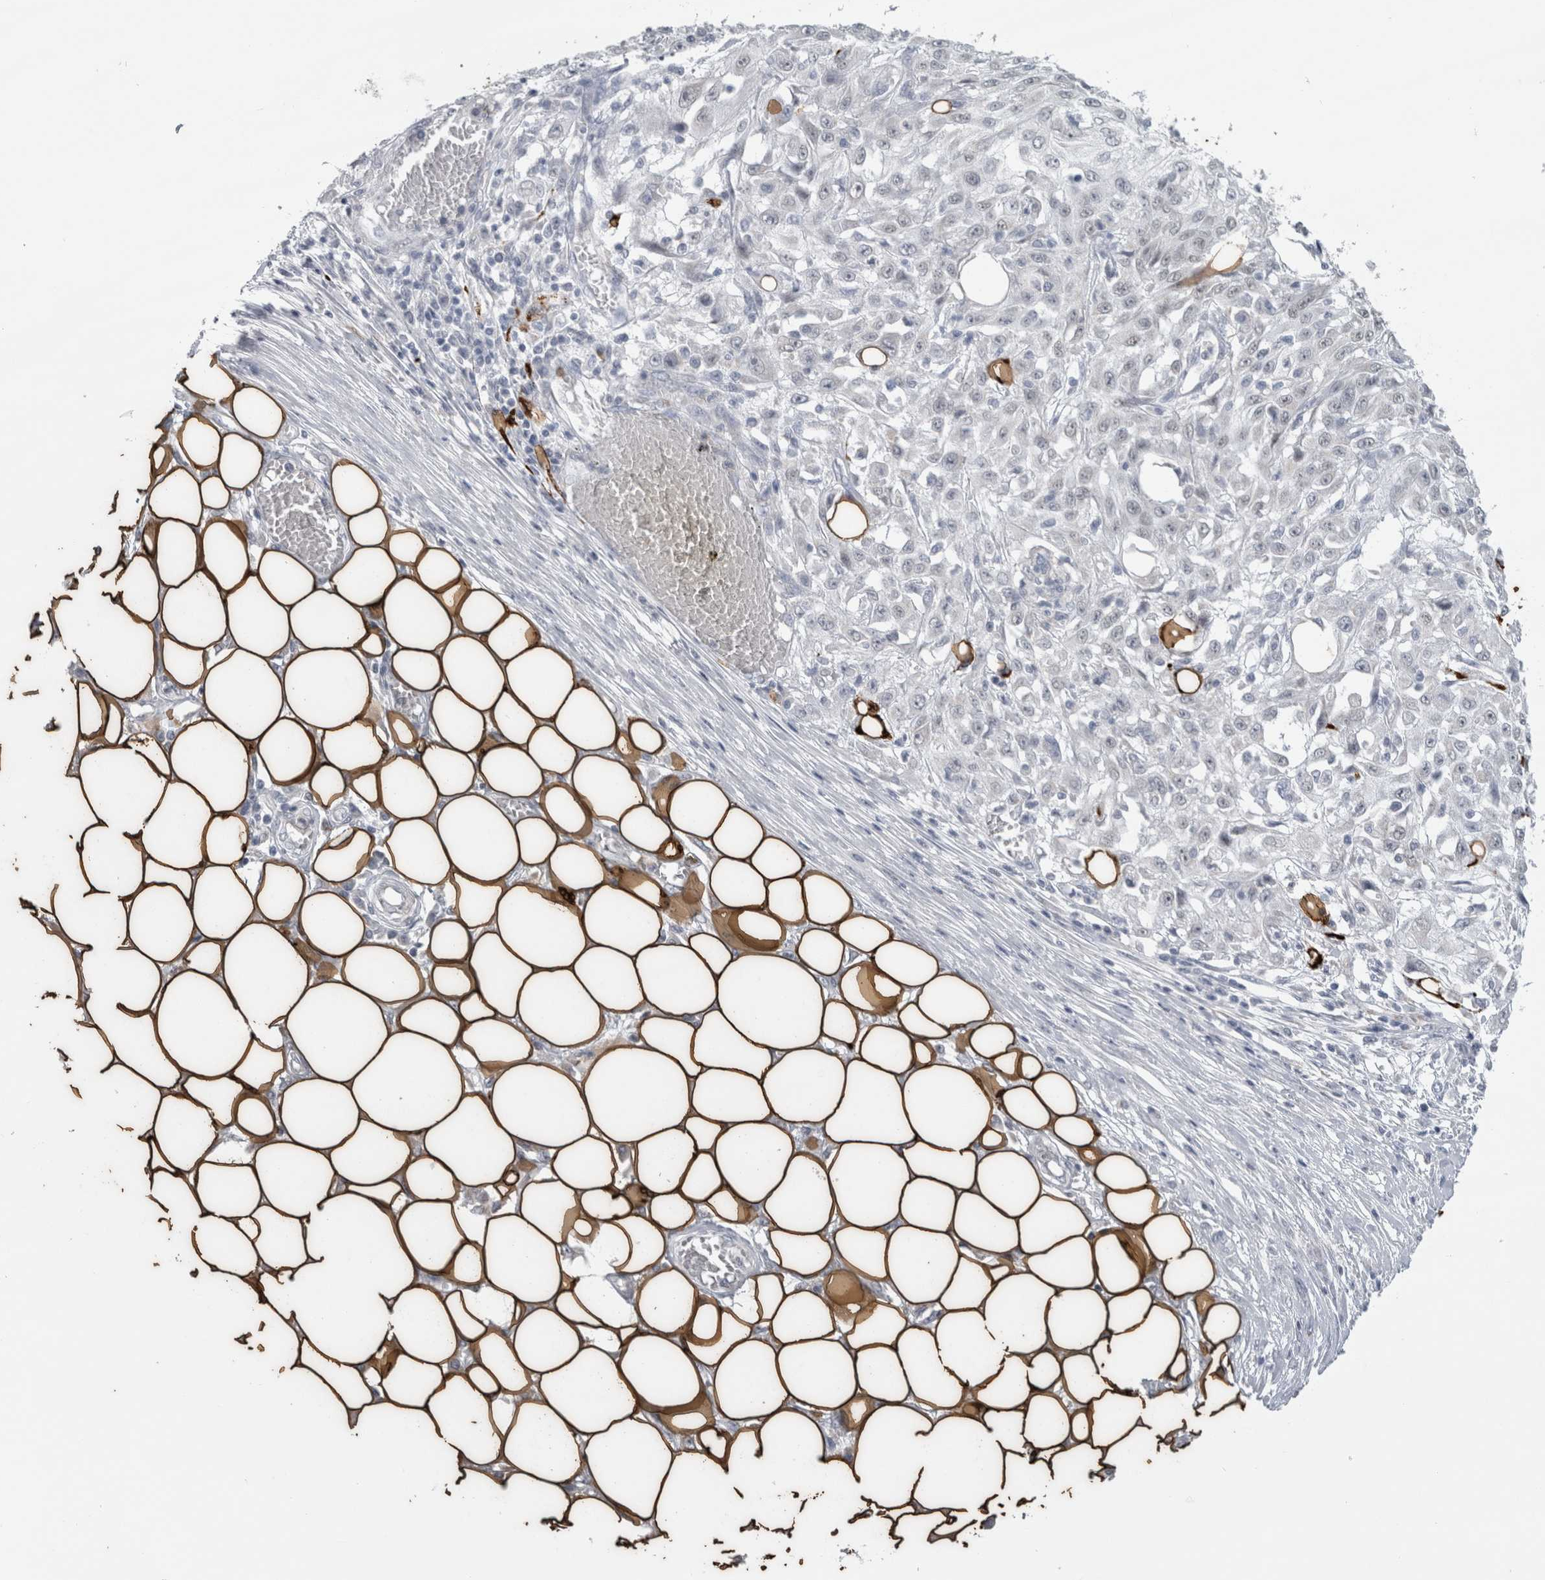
{"staining": {"intensity": "negative", "quantity": "none", "location": "none"}, "tissue": "skin cancer", "cell_type": "Tumor cells", "image_type": "cancer", "snomed": [{"axis": "morphology", "description": "Squamous cell carcinoma, NOS"}, {"axis": "morphology", "description": "Squamous cell carcinoma, metastatic, NOS"}, {"axis": "topography", "description": "Skin"}, {"axis": "topography", "description": "Lymph node"}], "caption": "Tumor cells show no significant expression in skin cancer (squamous cell carcinoma).", "gene": "PLIN1", "patient": {"sex": "male", "age": 75}}